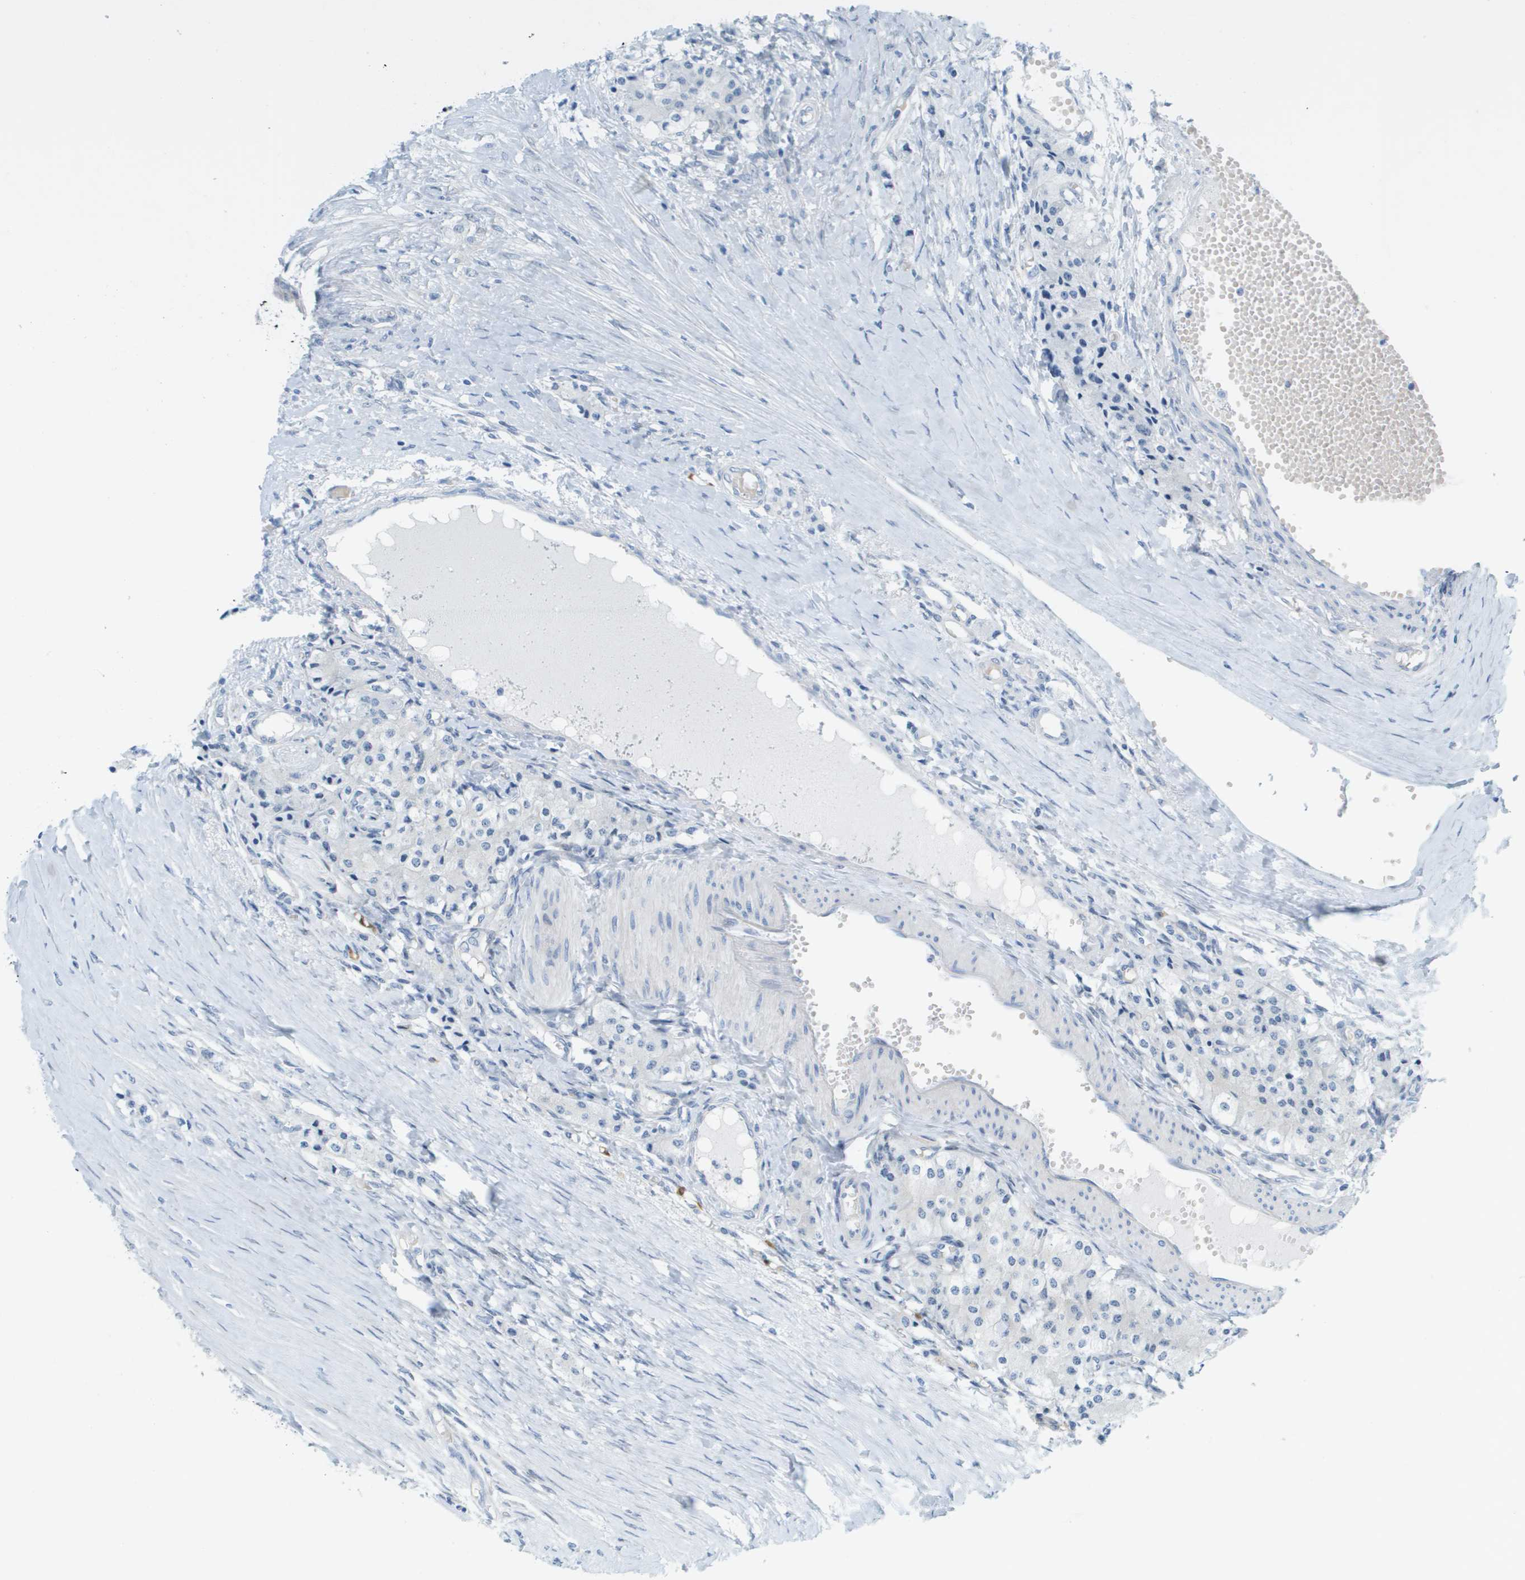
{"staining": {"intensity": "negative", "quantity": "none", "location": "none"}, "tissue": "carcinoid", "cell_type": "Tumor cells", "image_type": "cancer", "snomed": [{"axis": "morphology", "description": "Carcinoid, malignant, NOS"}, {"axis": "topography", "description": "Colon"}], "caption": "A photomicrograph of human carcinoid (malignant) is negative for staining in tumor cells.", "gene": "CUL9", "patient": {"sex": "female", "age": 52}}